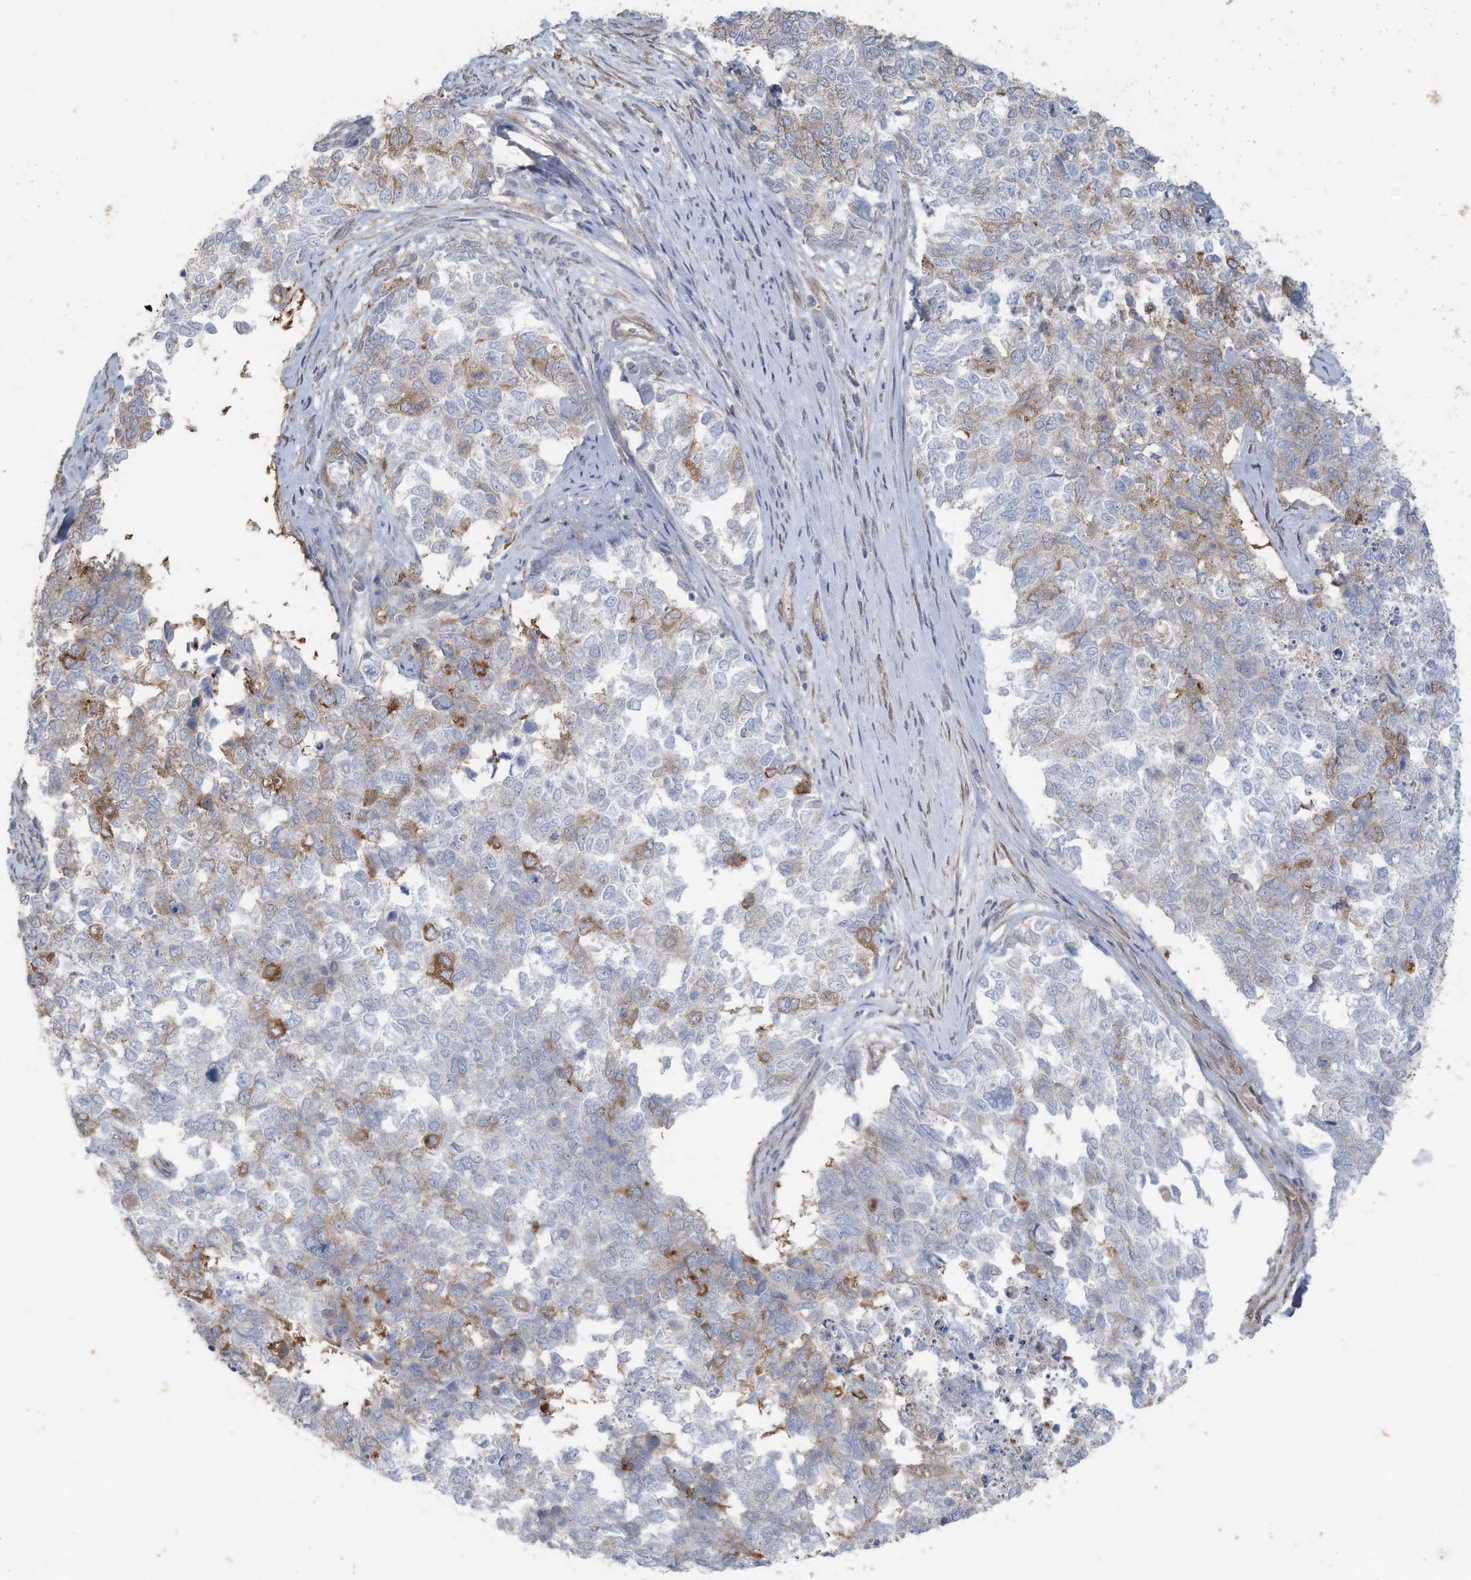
{"staining": {"intensity": "moderate", "quantity": "<25%", "location": "cytoplasmic/membranous"}, "tissue": "cervical cancer", "cell_type": "Tumor cells", "image_type": "cancer", "snomed": [{"axis": "morphology", "description": "Squamous cell carcinoma, NOS"}, {"axis": "topography", "description": "Cervix"}], "caption": "Cervical squamous cell carcinoma stained for a protein (brown) shows moderate cytoplasmic/membranous positive expression in about <25% of tumor cells.", "gene": "SLC17A7", "patient": {"sex": "female", "age": 63}}